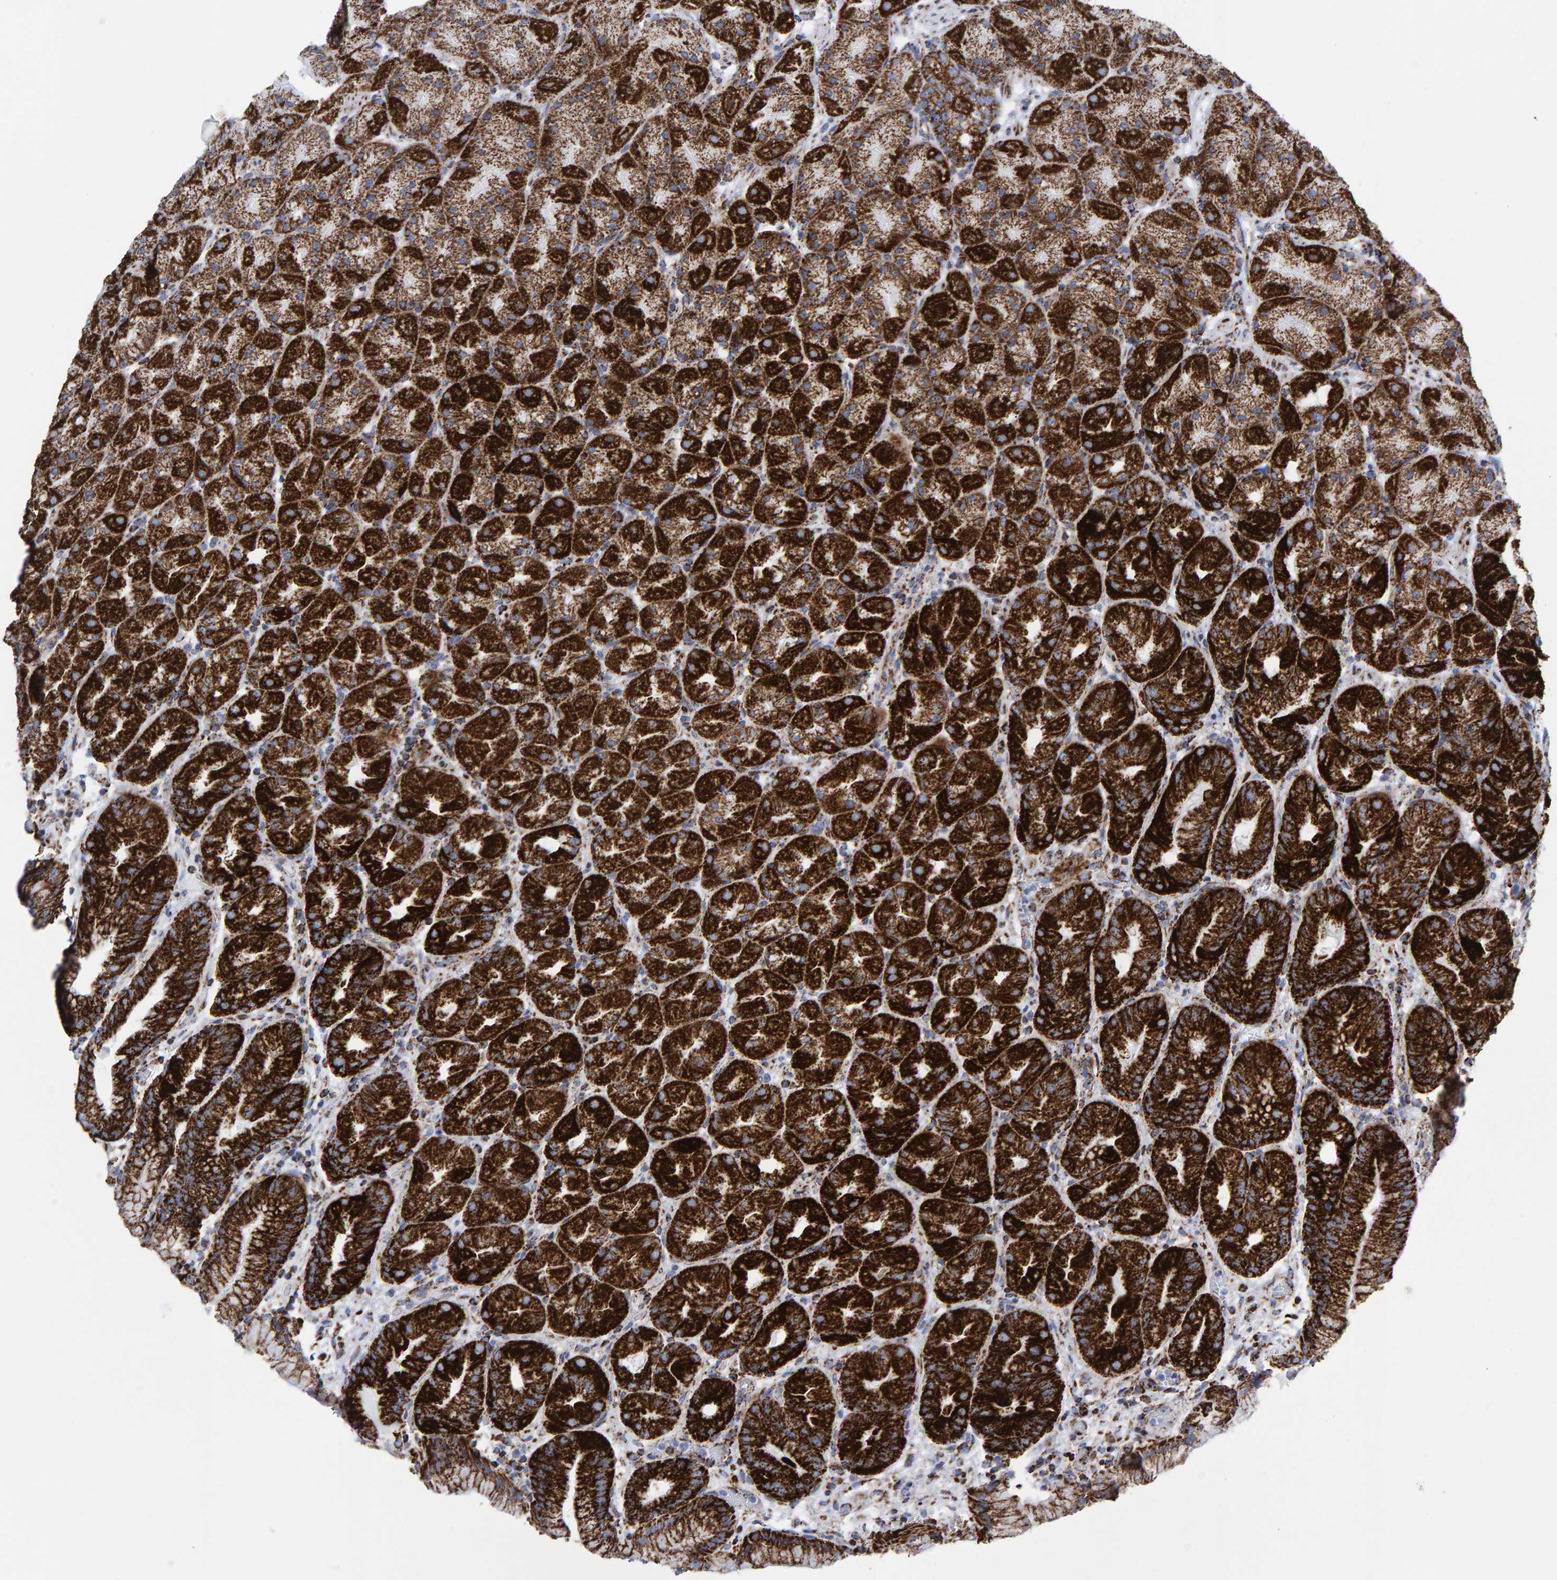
{"staining": {"intensity": "strong", "quantity": ">75%", "location": "cytoplasmic/membranous"}, "tissue": "stomach", "cell_type": "Glandular cells", "image_type": "normal", "snomed": [{"axis": "morphology", "description": "Normal tissue, NOS"}, {"axis": "topography", "description": "Stomach, upper"}, {"axis": "topography", "description": "Stomach"}], "caption": "Immunohistochemical staining of unremarkable stomach shows high levels of strong cytoplasmic/membranous expression in approximately >75% of glandular cells.", "gene": "ENSG00000262660", "patient": {"sex": "male", "age": 48}}